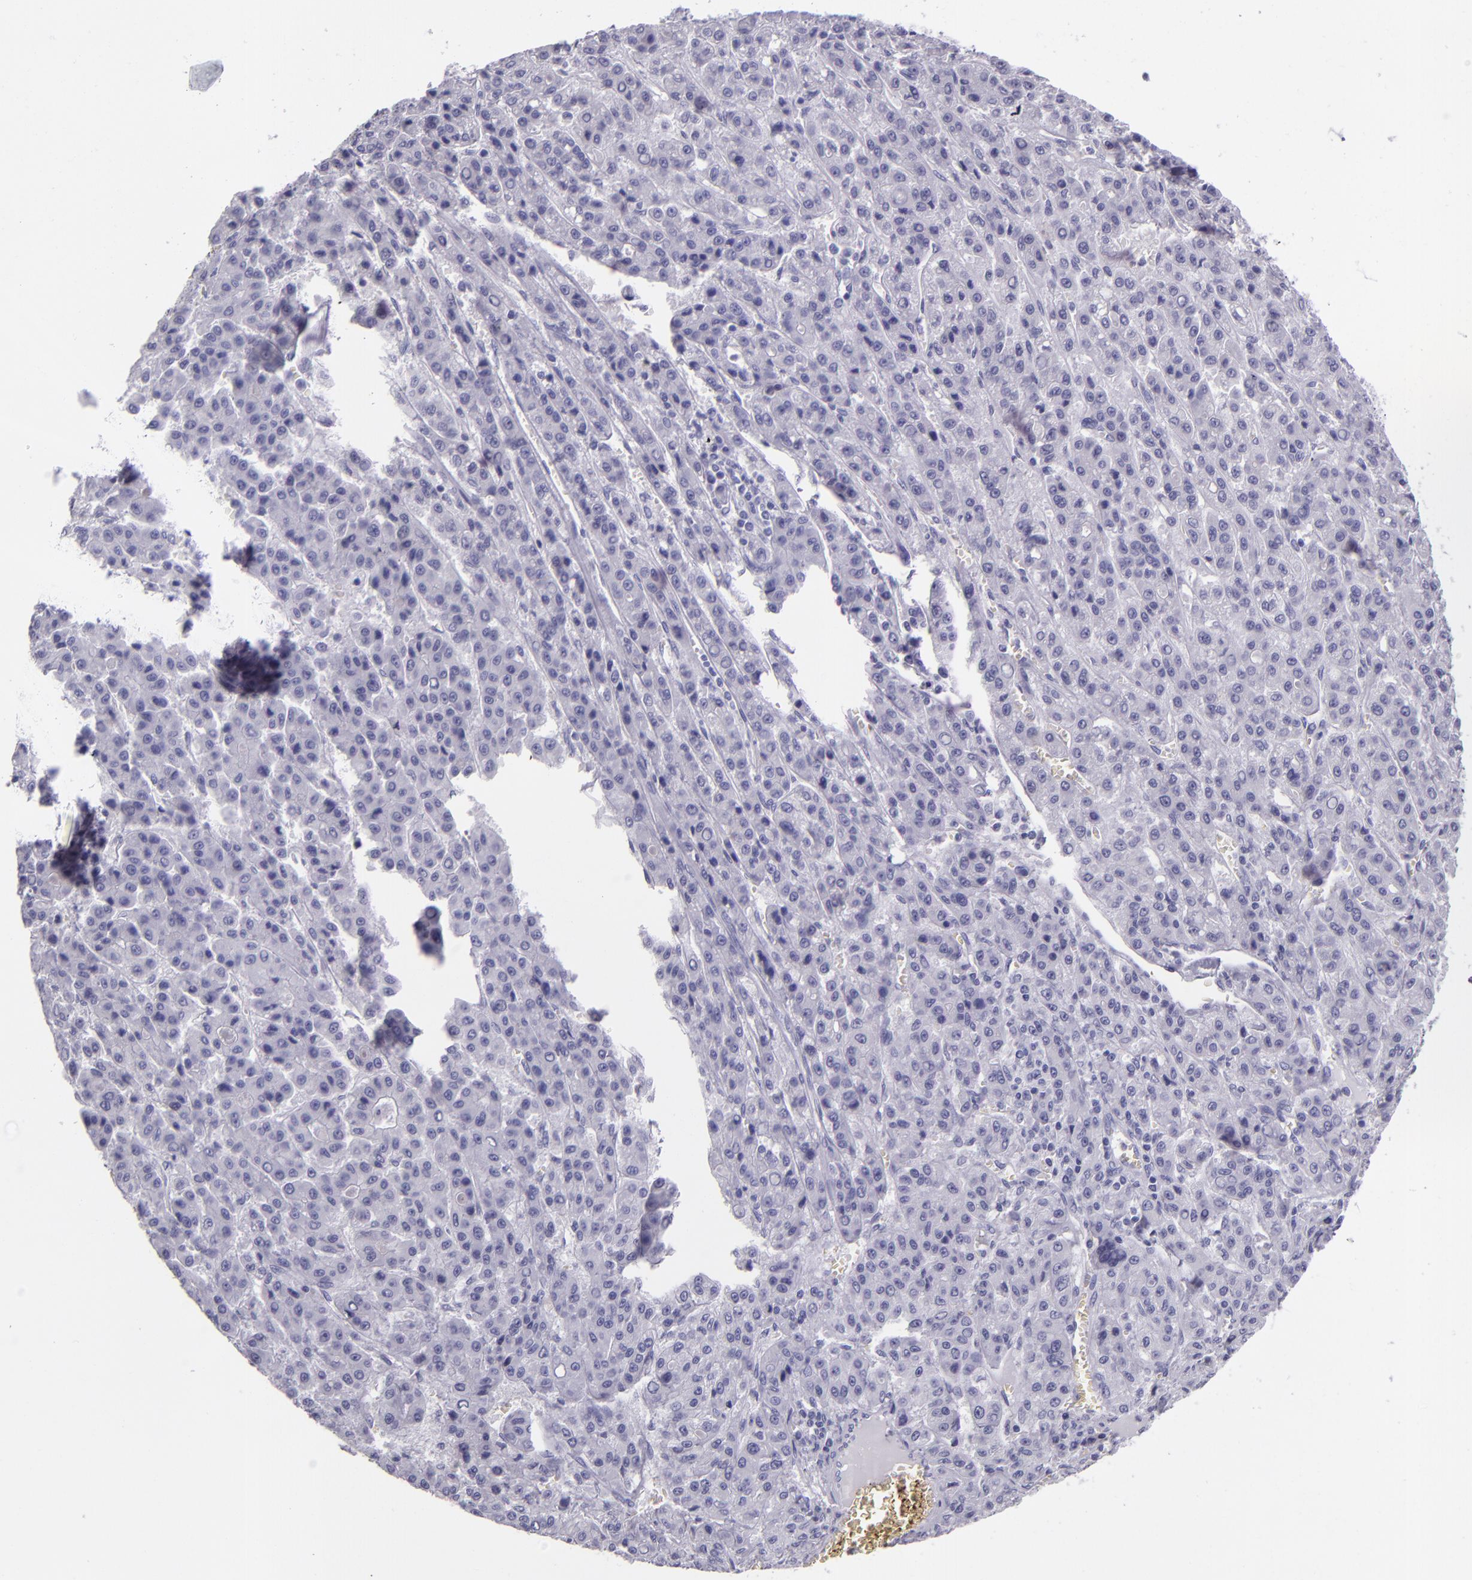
{"staining": {"intensity": "negative", "quantity": "none", "location": "none"}, "tissue": "liver cancer", "cell_type": "Tumor cells", "image_type": "cancer", "snomed": [{"axis": "morphology", "description": "Carcinoma, Hepatocellular, NOS"}, {"axis": "topography", "description": "Liver"}], "caption": "Immunohistochemistry (IHC) of human liver hepatocellular carcinoma displays no expression in tumor cells.", "gene": "CR2", "patient": {"sex": "male", "age": 70}}